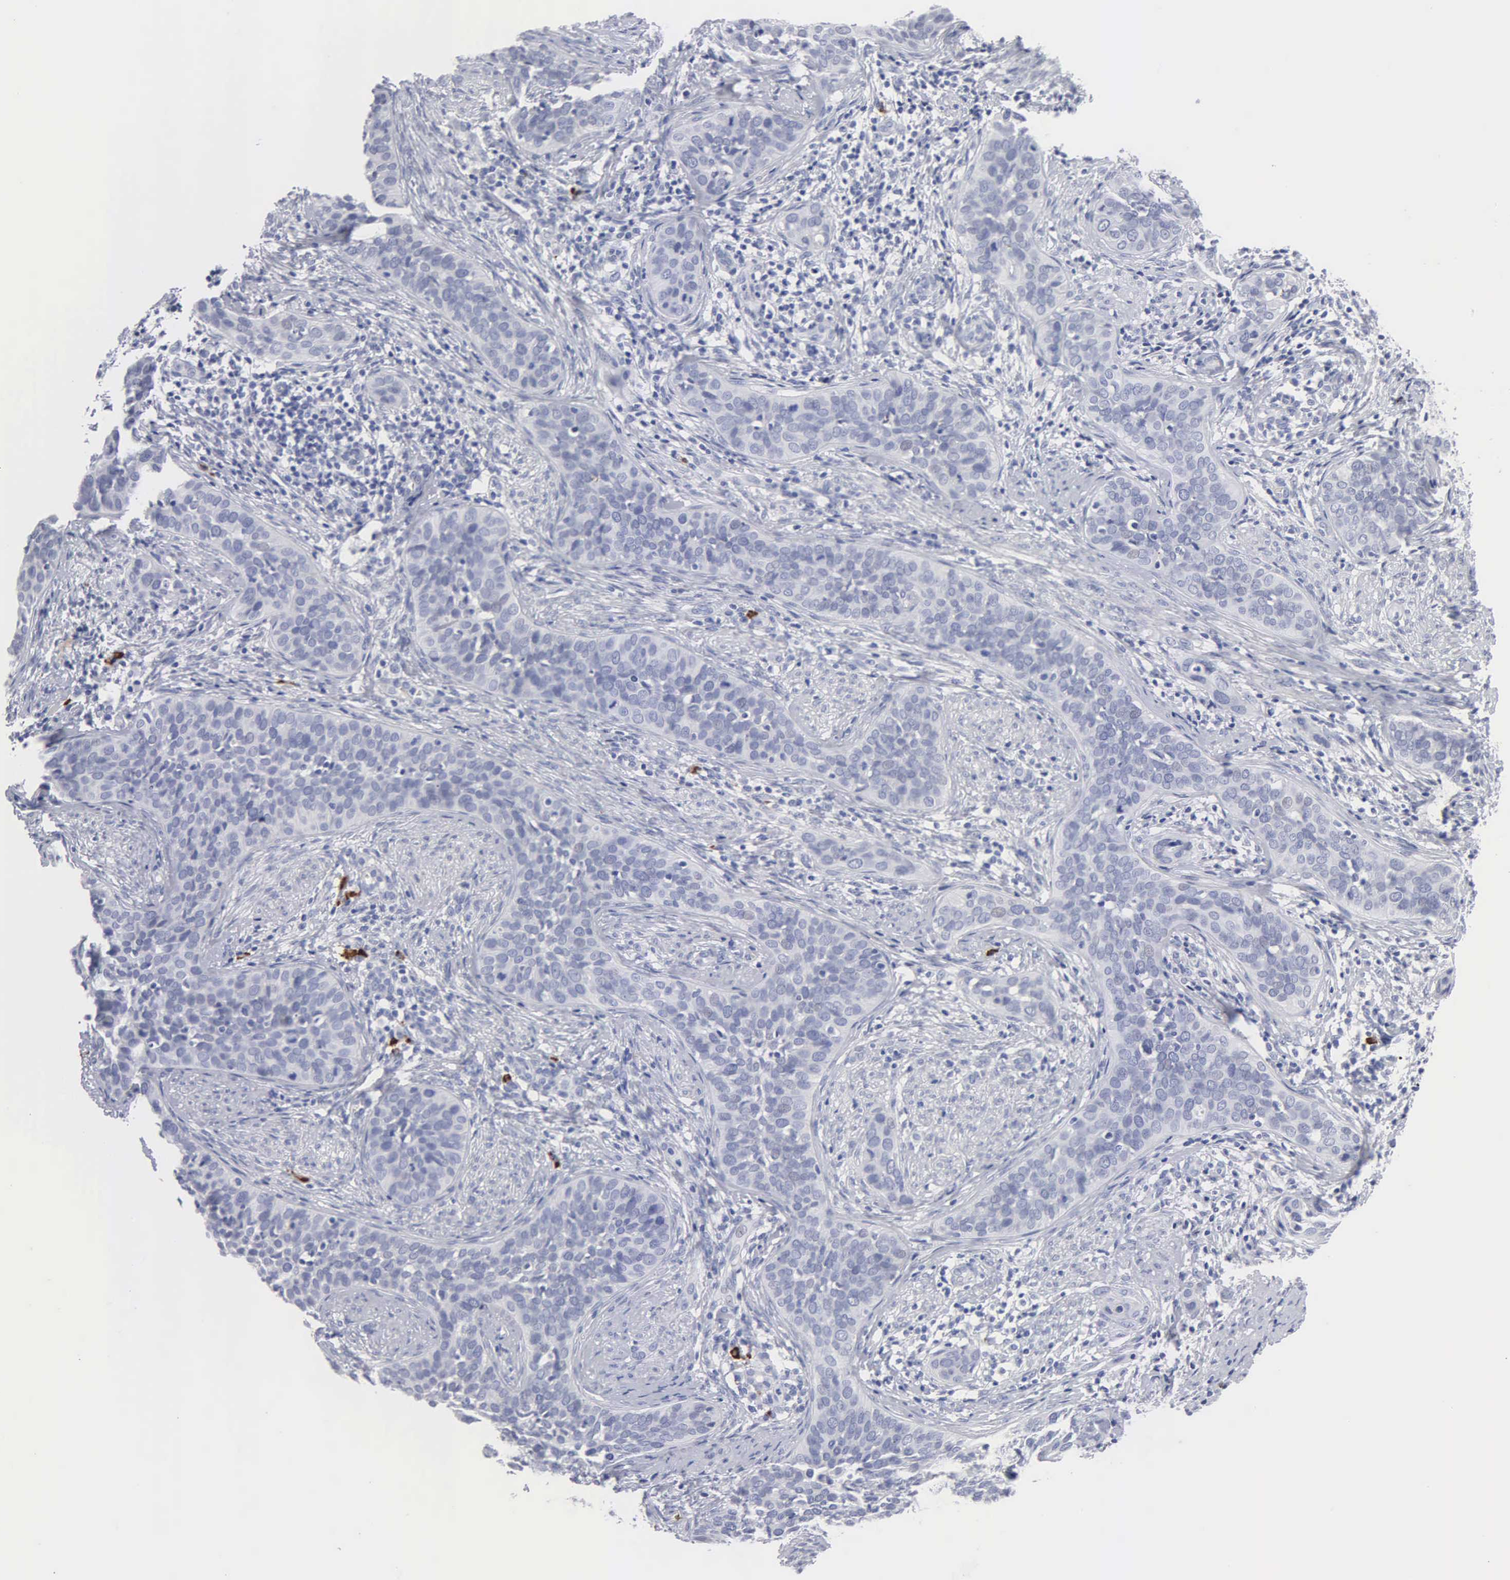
{"staining": {"intensity": "negative", "quantity": "none", "location": "none"}, "tissue": "cervical cancer", "cell_type": "Tumor cells", "image_type": "cancer", "snomed": [{"axis": "morphology", "description": "Squamous cell carcinoma, NOS"}, {"axis": "topography", "description": "Cervix"}], "caption": "This is an IHC micrograph of squamous cell carcinoma (cervical). There is no staining in tumor cells.", "gene": "ASPHD2", "patient": {"sex": "female", "age": 31}}